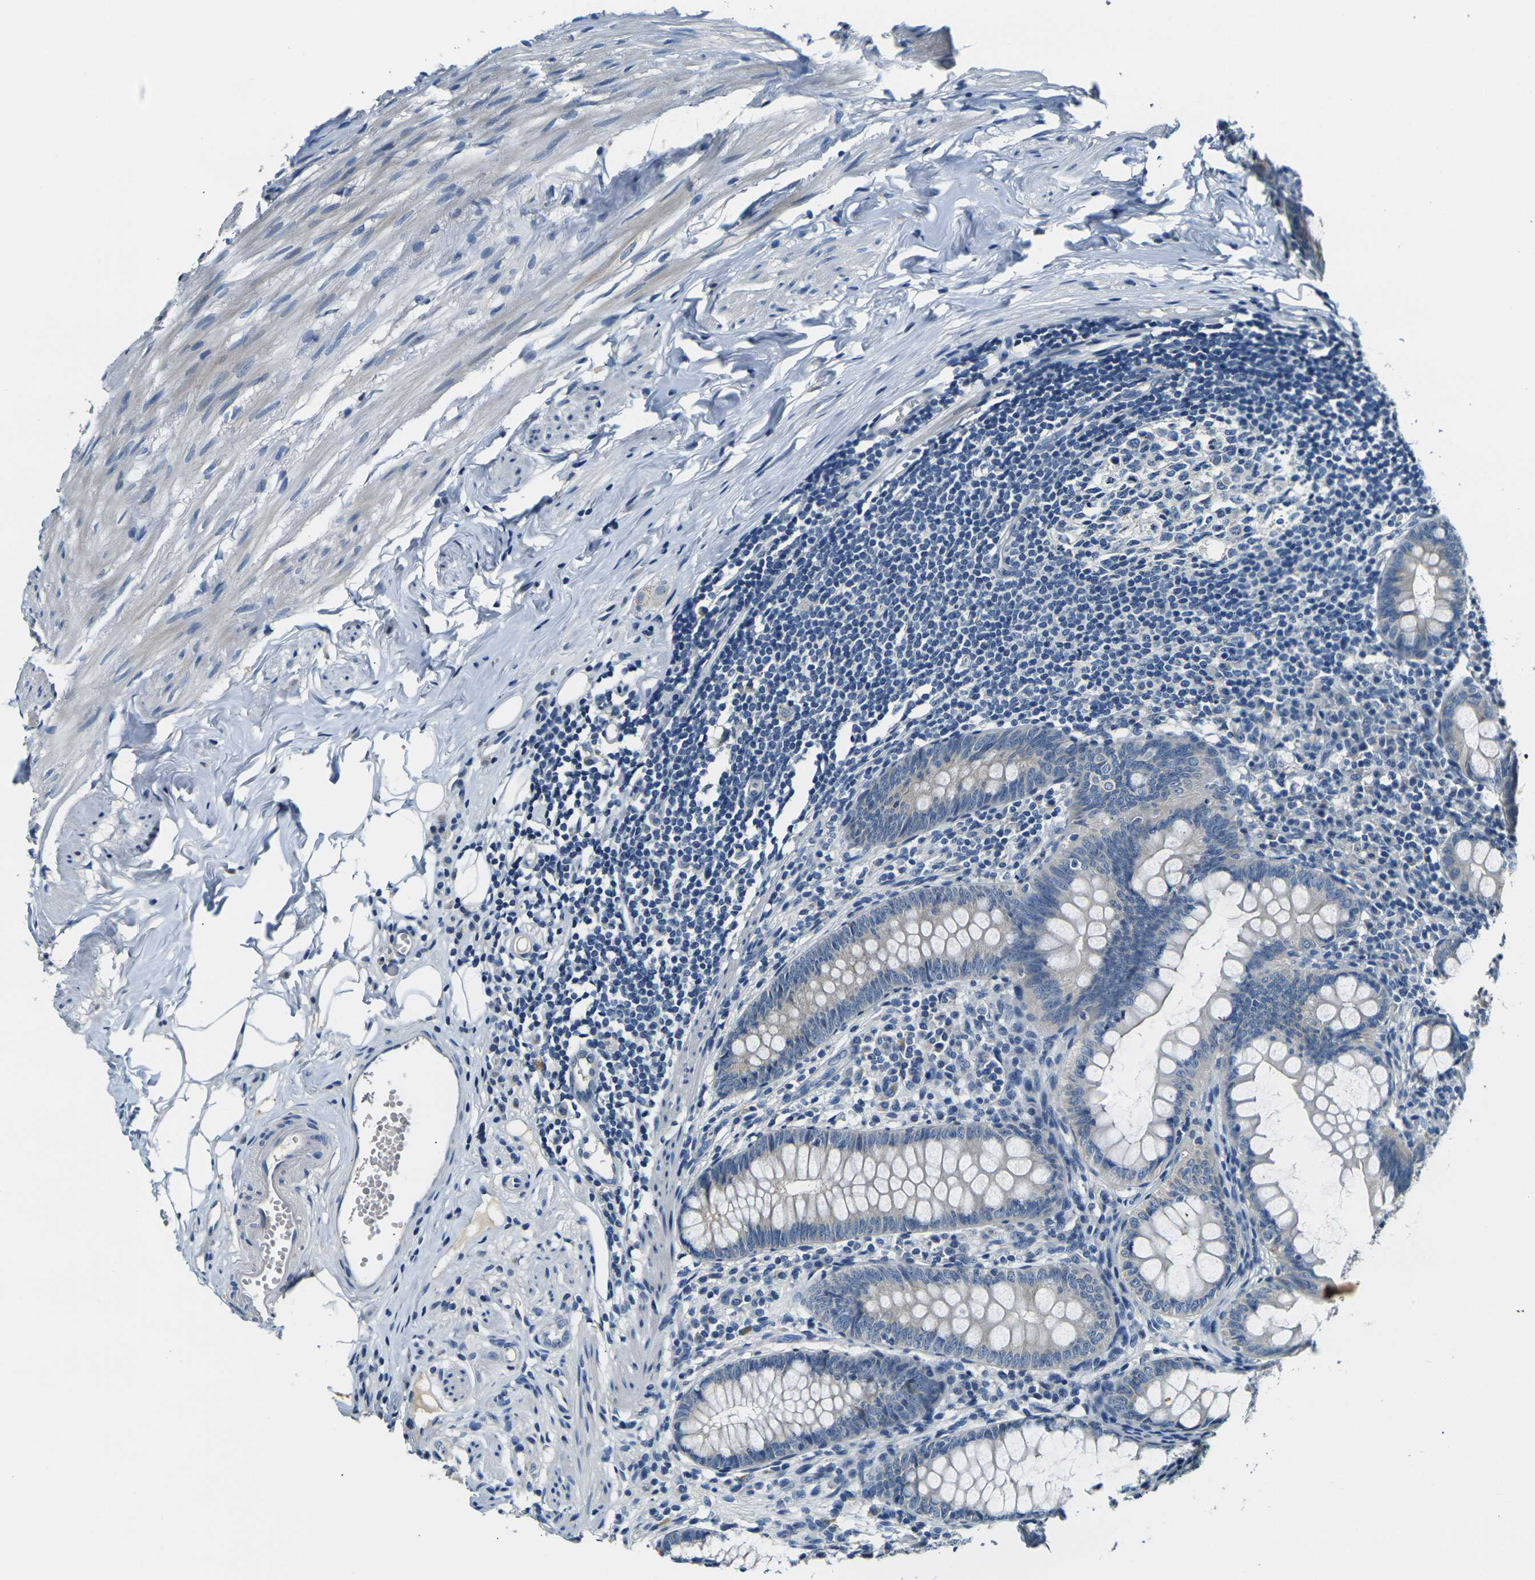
{"staining": {"intensity": "negative", "quantity": "none", "location": "none"}, "tissue": "appendix", "cell_type": "Glandular cells", "image_type": "normal", "snomed": [{"axis": "morphology", "description": "Normal tissue, NOS"}, {"axis": "topography", "description": "Appendix"}], "caption": "This photomicrograph is of unremarkable appendix stained with immunohistochemistry to label a protein in brown with the nuclei are counter-stained blue. There is no expression in glandular cells. (DAB immunohistochemistry with hematoxylin counter stain).", "gene": "SHISAL2B", "patient": {"sex": "female", "age": 77}}